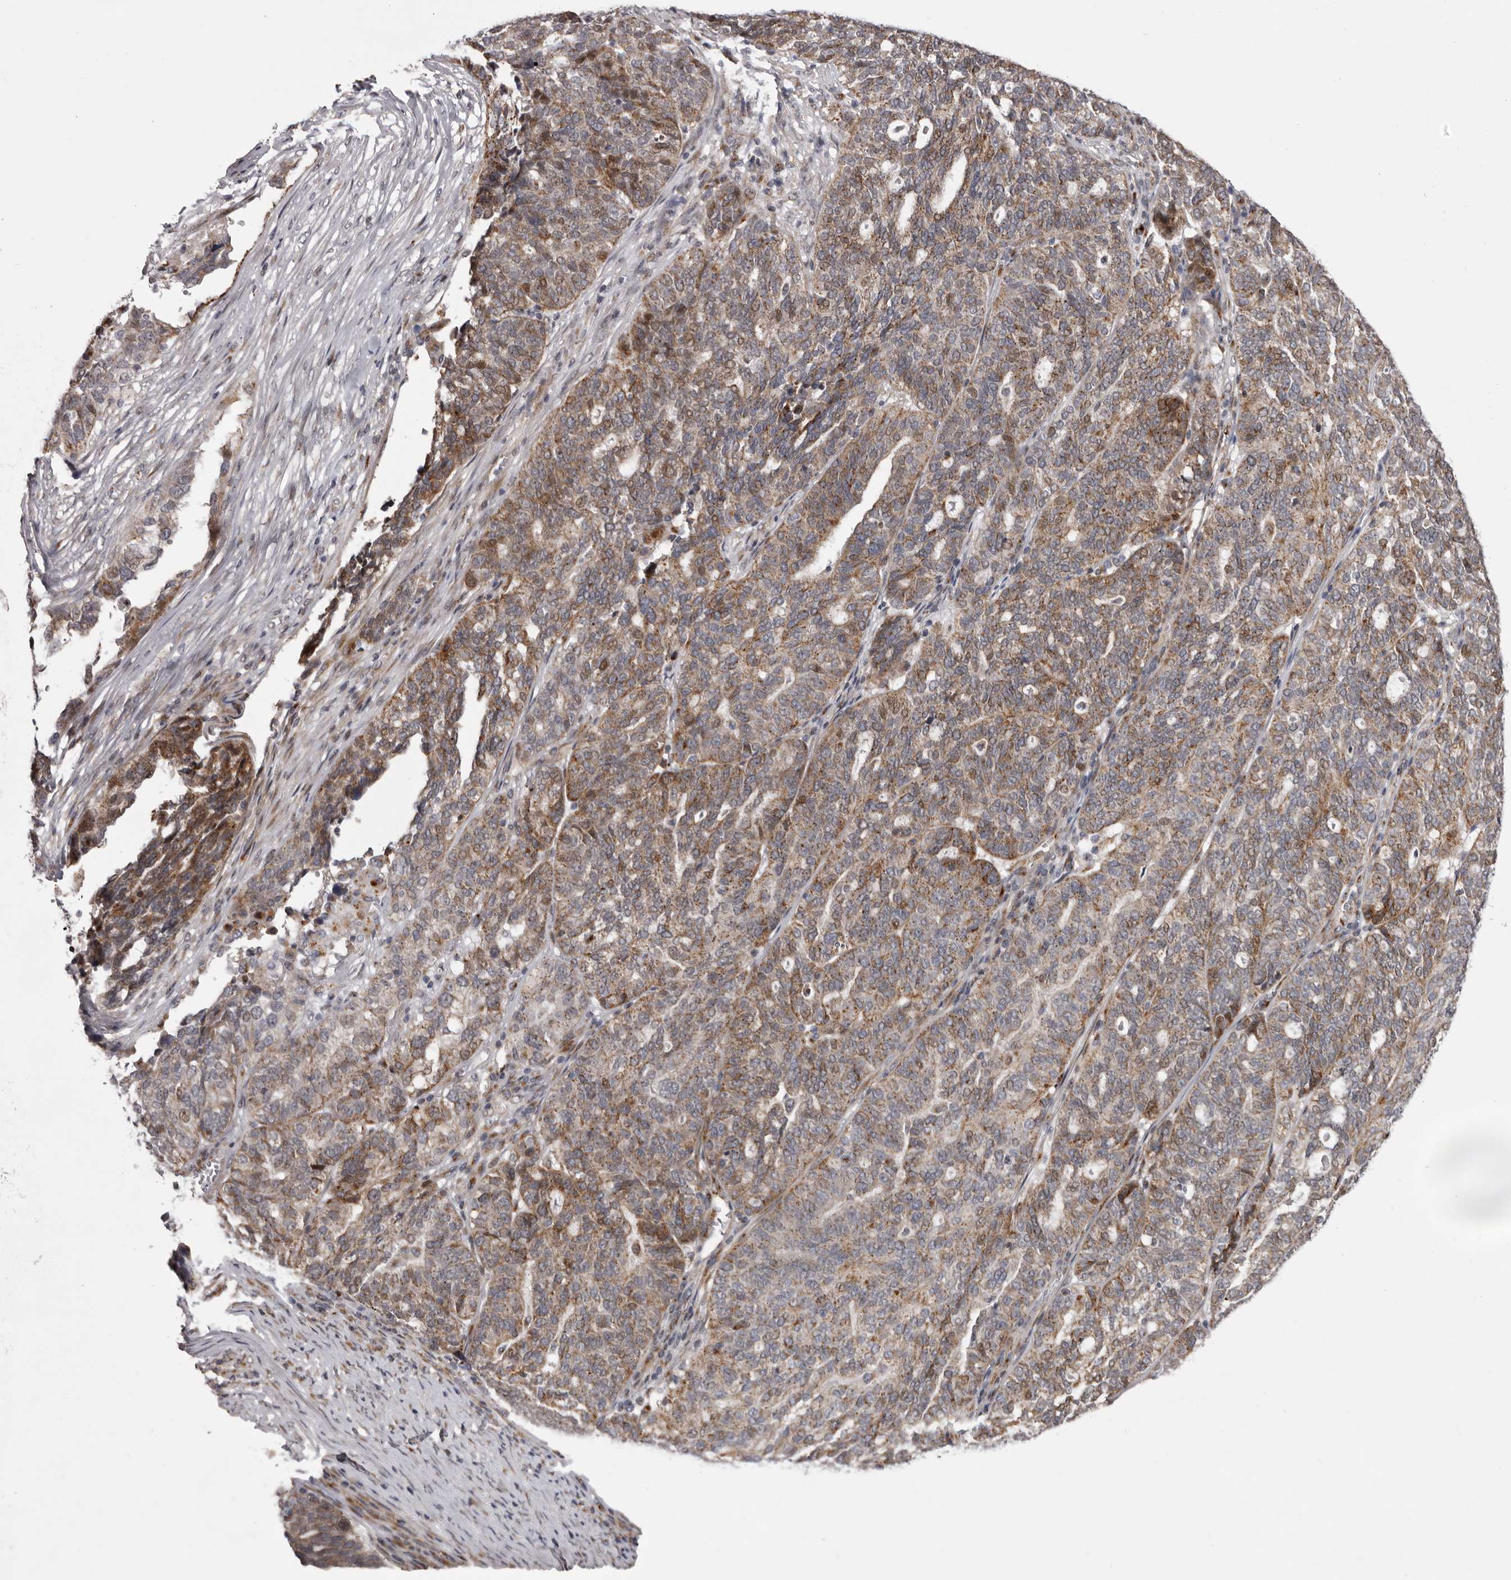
{"staining": {"intensity": "moderate", "quantity": ">75%", "location": "cytoplasmic/membranous"}, "tissue": "ovarian cancer", "cell_type": "Tumor cells", "image_type": "cancer", "snomed": [{"axis": "morphology", "description": "Cystadenocarcinoma, serous, NOS"}, {"axis": "topography", "description": "Ovary"}], "caption": "An image of human ovarian cancer (serous cystadenocarcinoma) stained for a protein demonstrates moderate cytoplasmic/membranous brown staining in tumor cells.", "gene": "WDR47", "patient": {"sex": "female", "age": 59}}